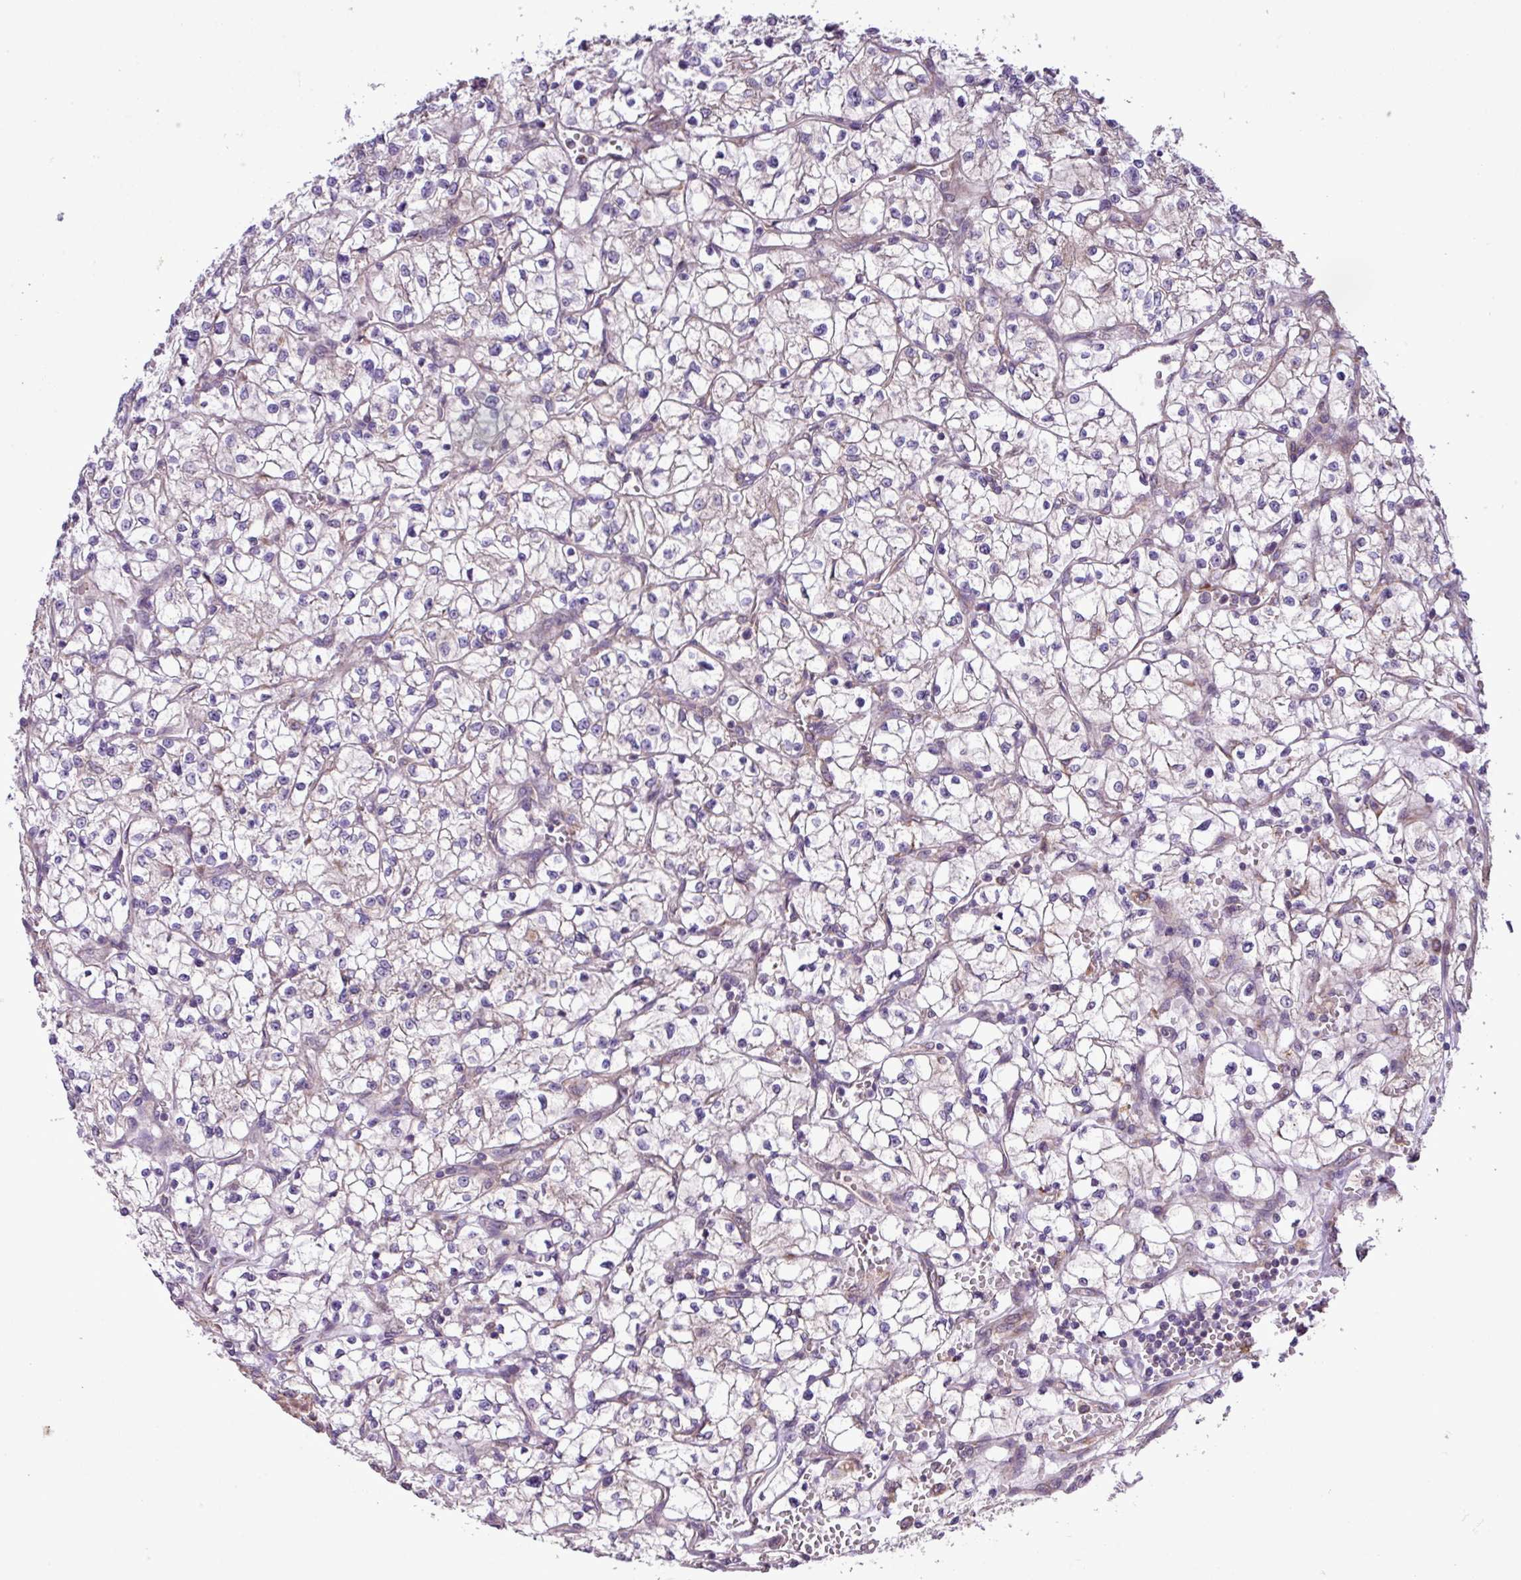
{"staining": {"intensity": "negative", "quantity": "none", "location": "none"}, "tissue": "renal cancer", "cell_type": "Tumor cells", "image_type": "cancer", "snomed": [{"axis": "morphology", "description": "Adenocarcinoma, NOS"}, {"axis": "topography", "description": "Kidney"}], "caption": "IHC image of neoplastic tissue: renal cancer stained with DAB shows no significant protein staining in tumor cells.", "gene": "MEGF6", "patient": {"sex": "female", "age": 64}}